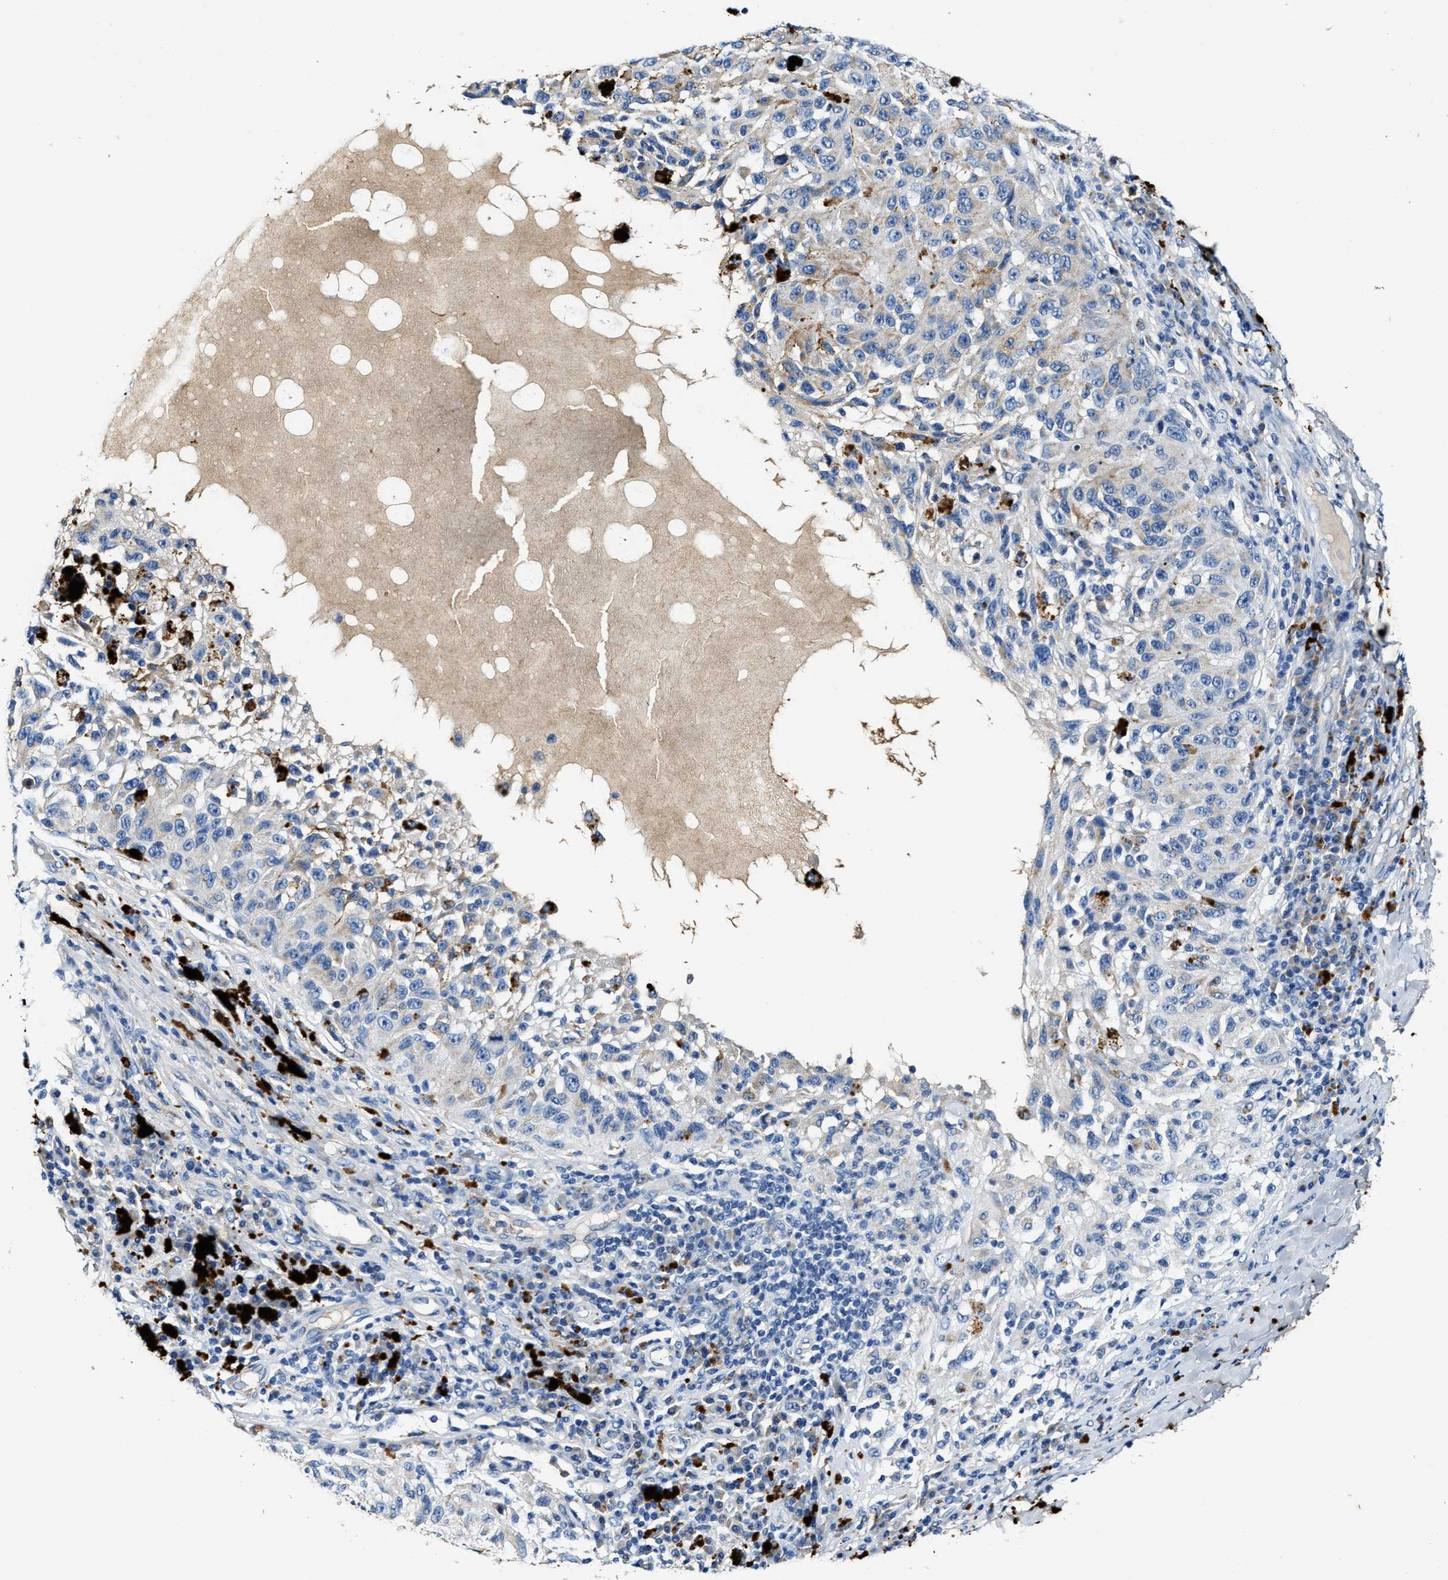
{"staining": {"intensity": "negative", "quantity": "none", "location": "none"}, "tissue": "melanoma", "cell_type": "Tumor cells", "image_type": "cancer", "snomed": [{"axis": "morphology", "description": "Malignant melanoma, NOS"}, {"axis": "topography", "description": "Skin"}], "caption": "Melanoma stained for a protein using IHC displays no staining tumor cells.", "gene": "SLC25A25", "patient": {"sex": "female", "age": 73}}